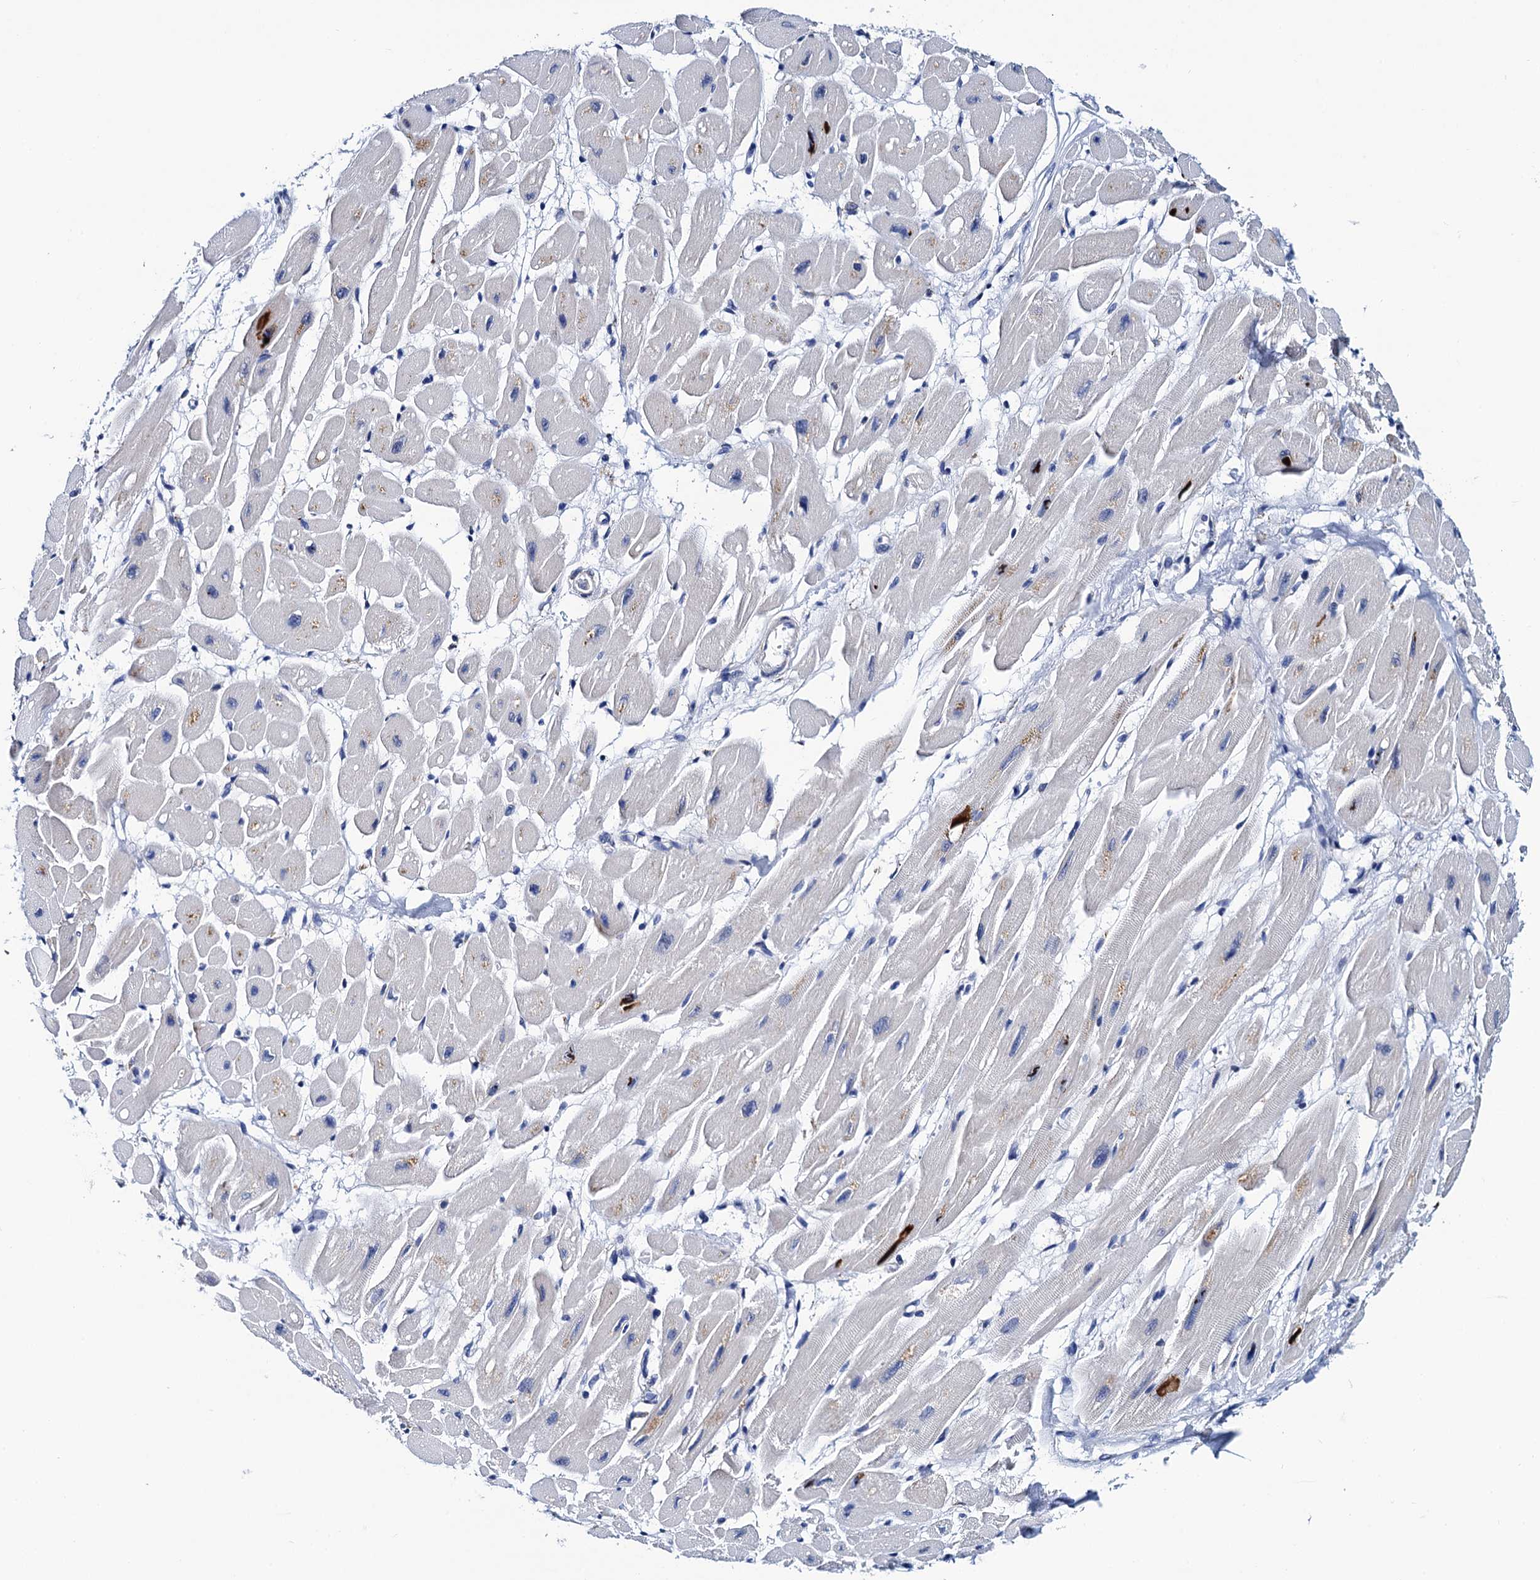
{"staining": {"intensity": "negative", "quantity": "none", "location": "none"}, "tissue": "heart muscle", "cell_type": "Cardiomyocytes", "image_type": "normal", "snomed": [{"axis": "morphology", "description": "Normal tissue, NOS"}, {"axis": "topography", "description": "Heart"}], "caption": "The micrograph displays no staining of cardiomyocytes in normal heart muscle.", "gene": "SLC7A10", "patient": {"sex": "female", "age": 54}}